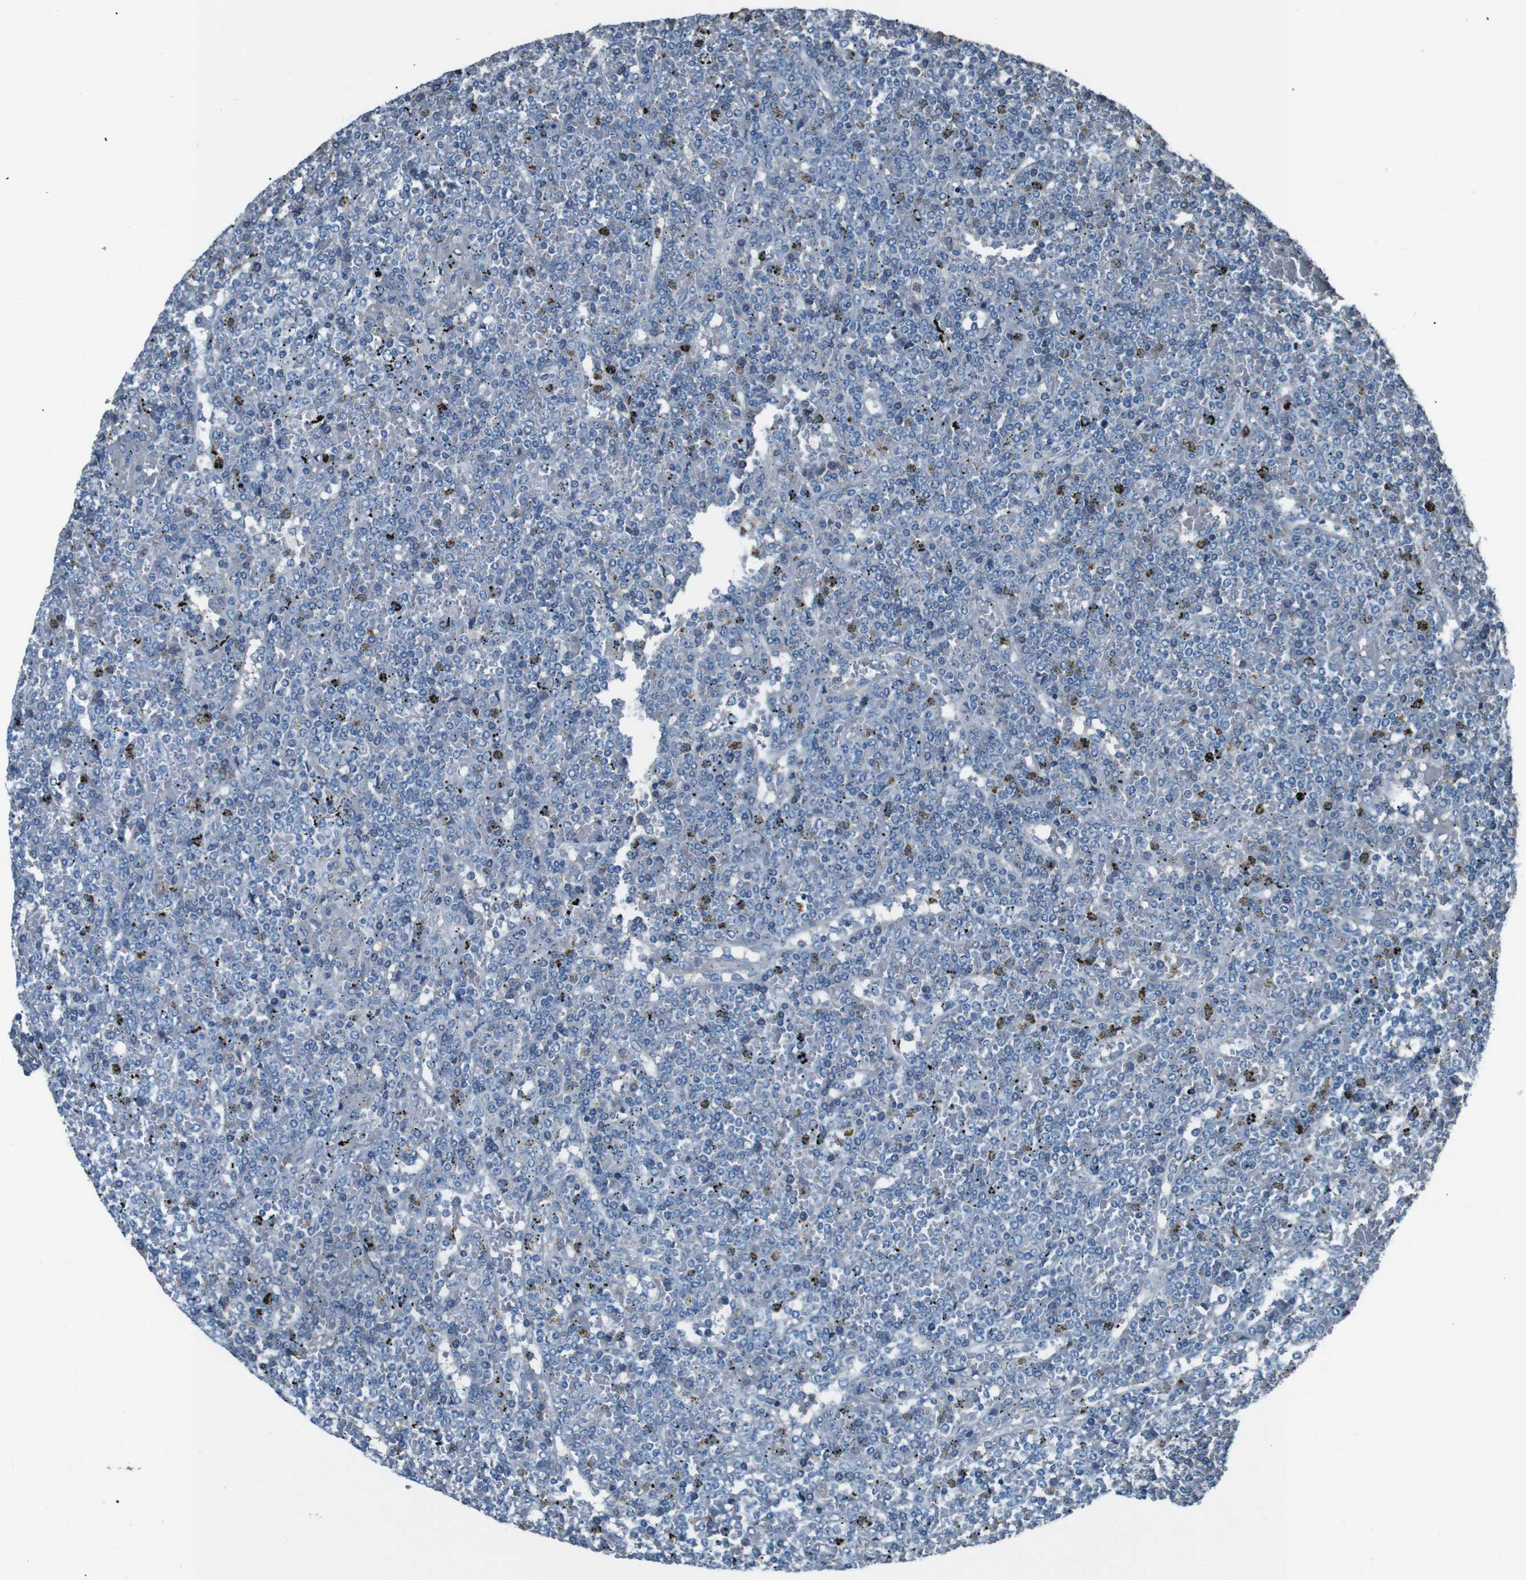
{"staining": {"intensity": "negative", "quantity": "none", "location": "none"}, "tissue": "lymphoma", "cell_type": "Tumor cells", "image_type": "cancer", "snomed": [{"axis": "morphology", "description": "Malignant lymphoma, non-Hodgkin's type, Low grade"}, {"axis": "topography", "description": "Spleen"}], "caption": "Tumor cells show no significant expression in malignant lymphoma, non-Hodgkin's type (low-grade). (Brightfield microscopy of DAB (3,3'-diaminobenzidine) IHC at high magnification).", "gene": "LEP", "patient": {"sex": "female", "age": 19}}